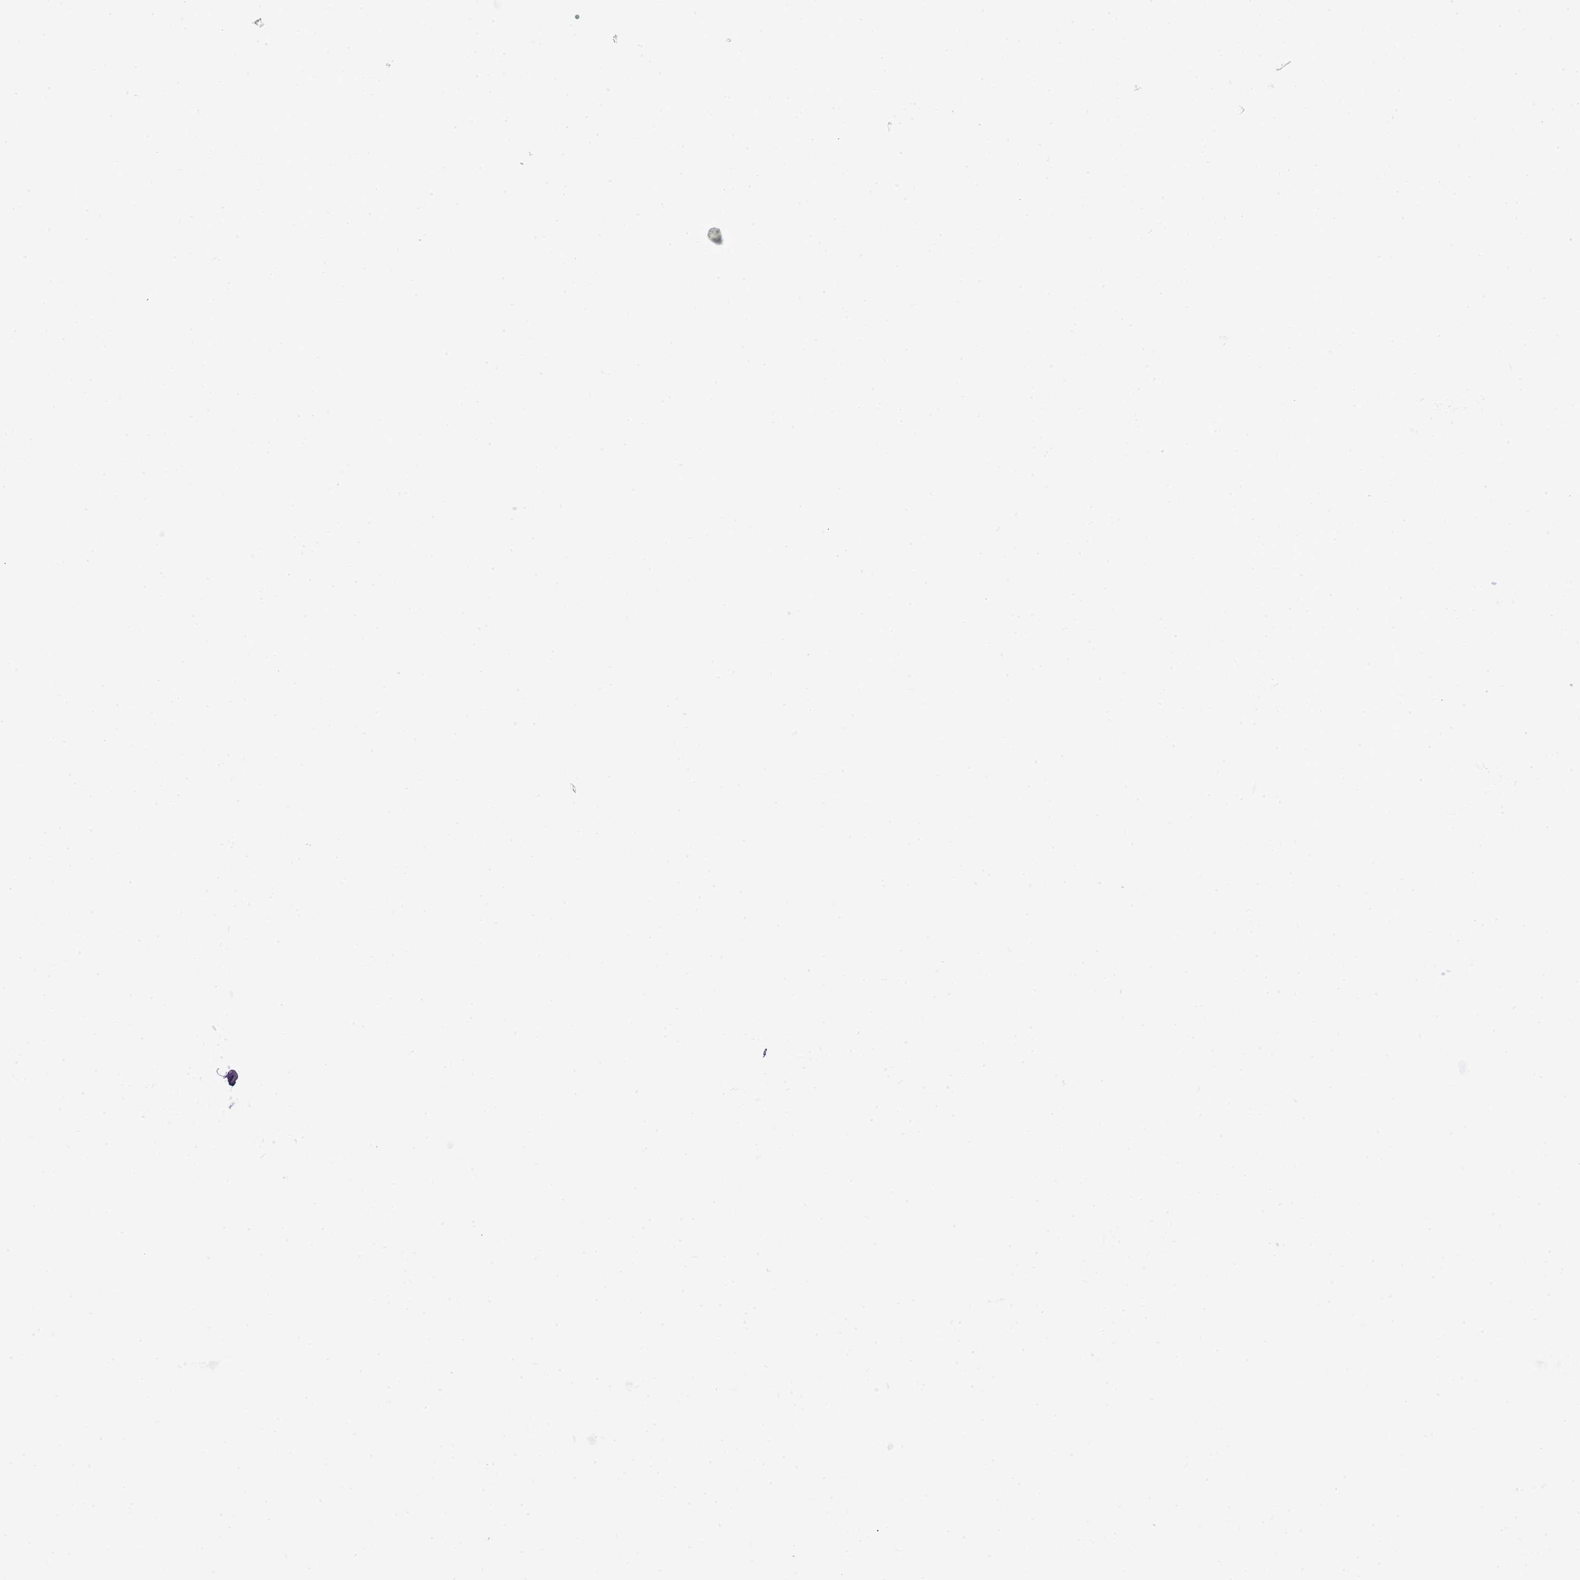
{"staining": {"intensity": "negative", "quantity": "none", "location": "none"}, "tissue": "thyroid gland", "cell_type": "Glandular cells", "image_type": "normal", "snomed": [{"axis": "morphology", "description": "Normal tissue, NOS"}, {"axis": "topography", "description": "Thyroid gland"}], "caption": "Photomicrograph shows no significant protein staining in glandular cells of benign thyroid gland. The staining is performed using DAB brown chromogen with nuclei counter-stained in using hematoxylin.", "gene": "KCNC1", "patient": {"sex": "female", "age": 44}}